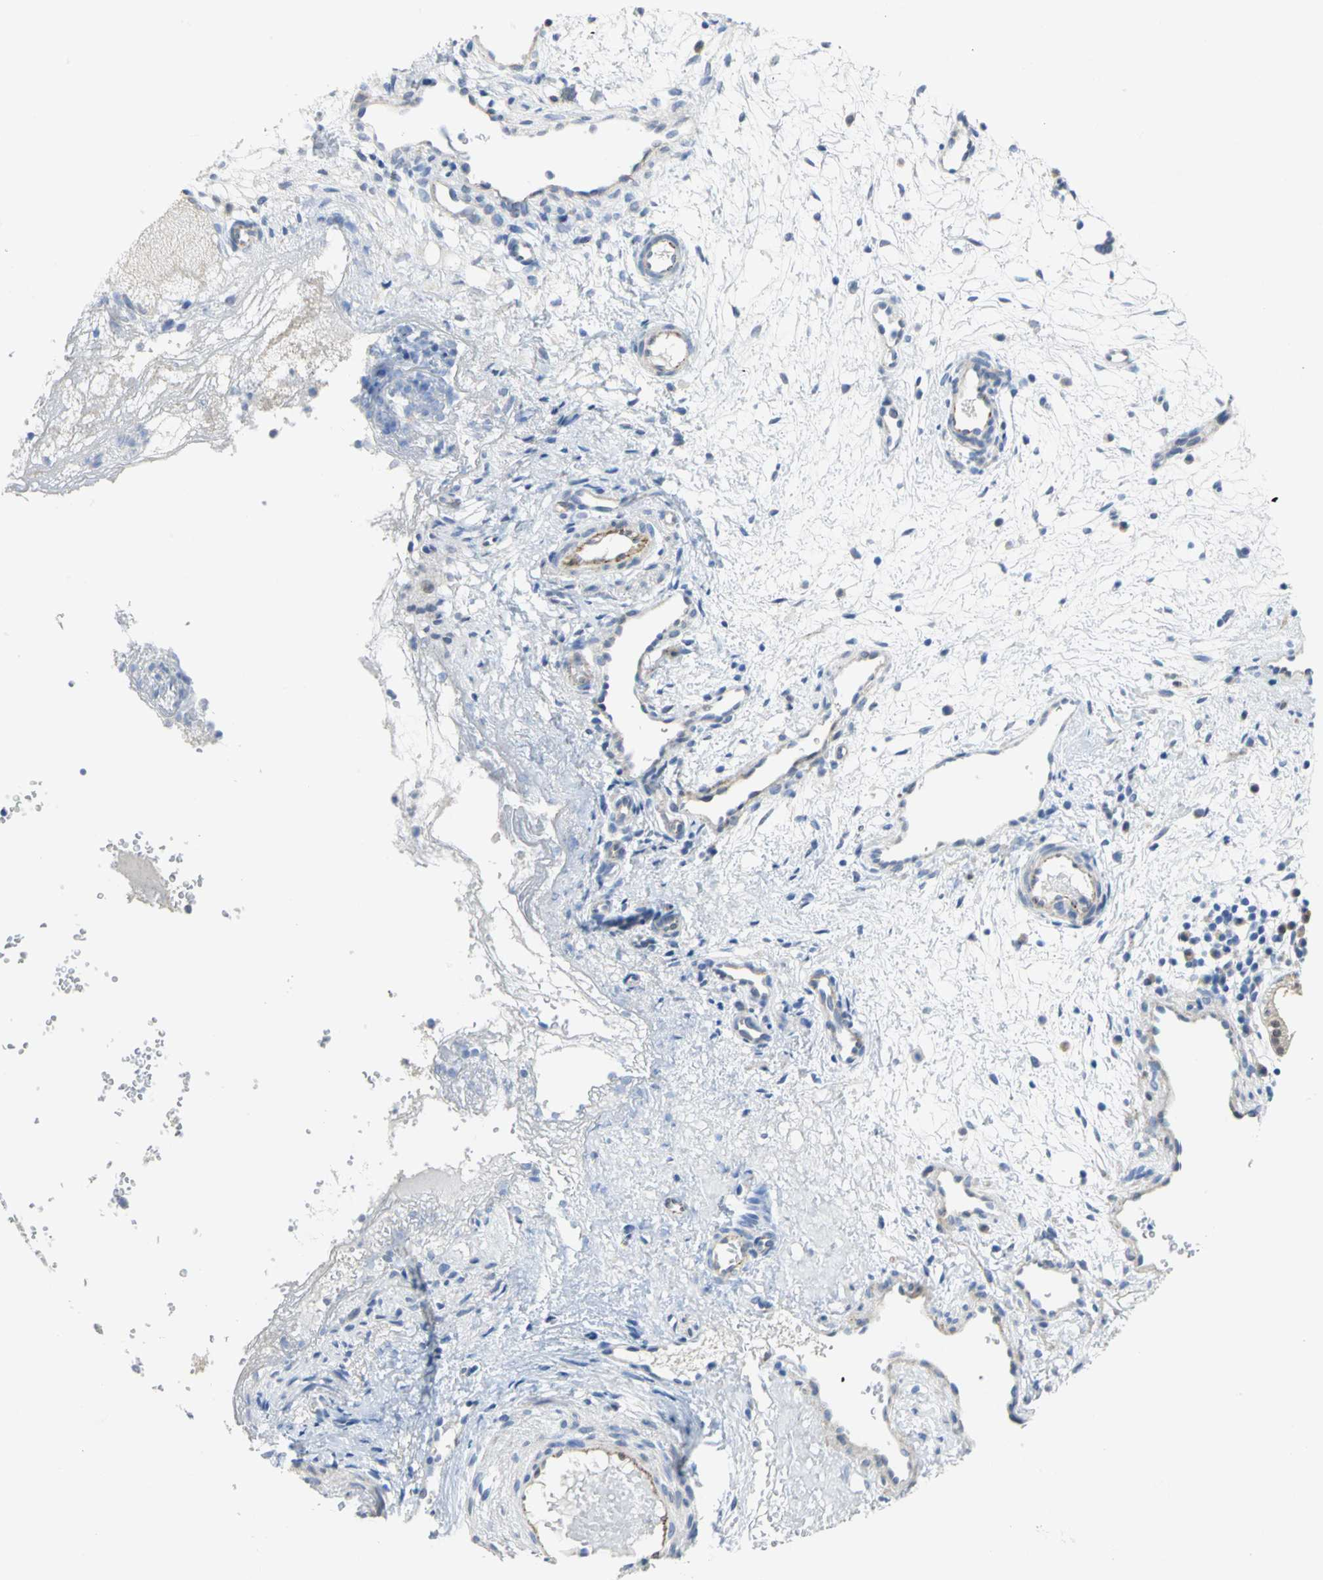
{"staining": {"intensity": "weak", "quantity": "<25%", "location": "cytoplasmic/membranous"}, "tissue": "nasopharynx", "cell_type": "Respiratory epithelial cells", "image_type": "normal", "snomed": [{"axis": "morphology", "description": "Normal tissue, NOS"}, {"axis": "morphology", "description": "Inflammation, NOS"}, {"axis": "topography", "description": "Nasopharynx"}], "caption": "IHC micrograph of unremarkable nasopharynx: nasopharynx stained with DAB reveals no significant protein staining in respiratory epithelial cells.", "gene": "PGM3", "patient": {"sex": "female", "age": 55}}